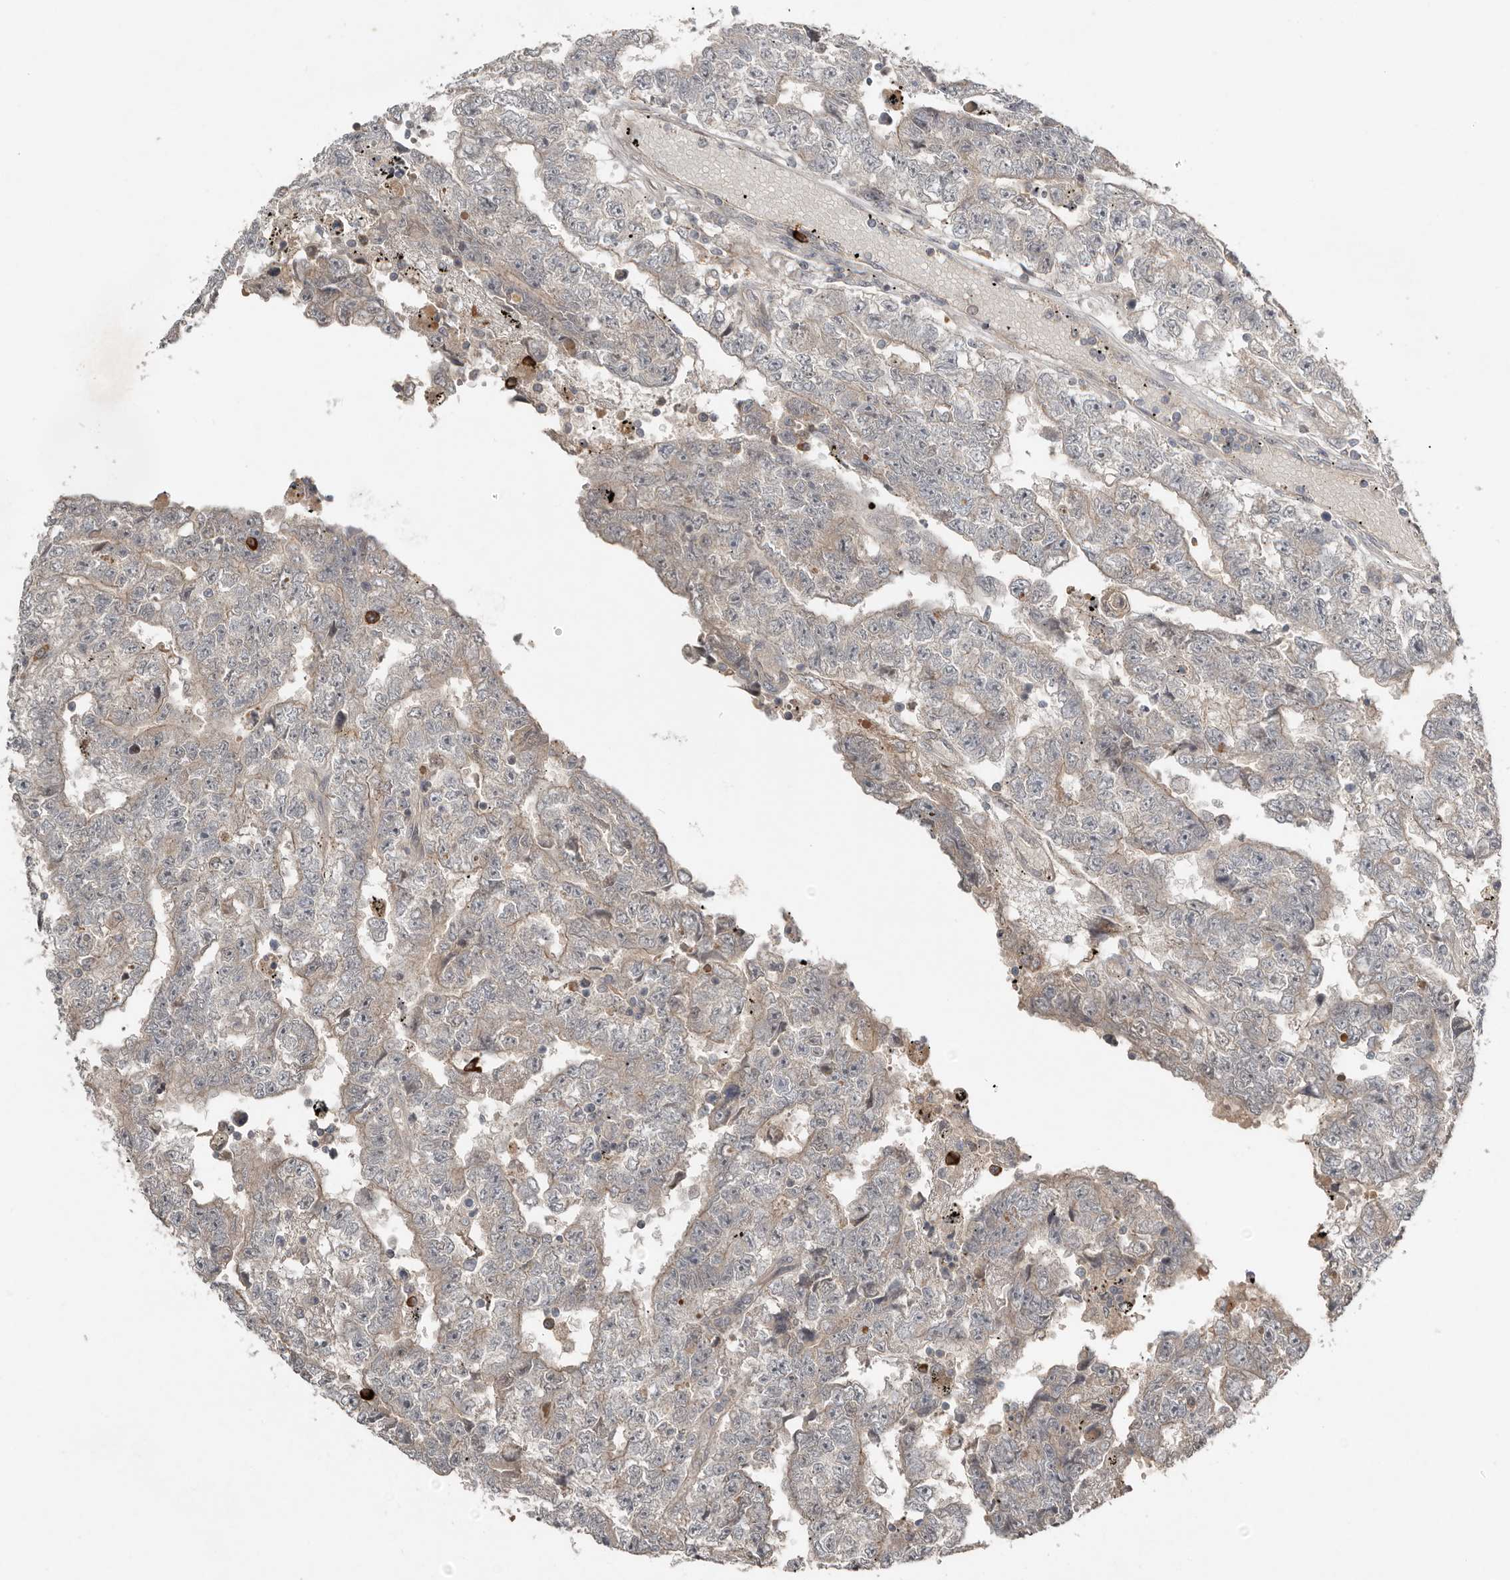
{"staining": {"intensity": "negative", "quantity": "none", "location": "none"}, "tissue": "testis cancer", "cell_type": "Tumor cells", "image_type": "cancer", "snomed": [{"axis": "morphology", "description": "Carcinoma, Embryonal, NOS"}, {"axis": "topography", "description": "Testis"}], "caption": "An immunohistochemistry (IHC) photomicrograph of testis embryonal carcinoma is shown. There is no staining in tumor cells of testis embryonal carcinoma.", "gene": "TEAD3", "patient": {"sex": "male", "age": 25}}